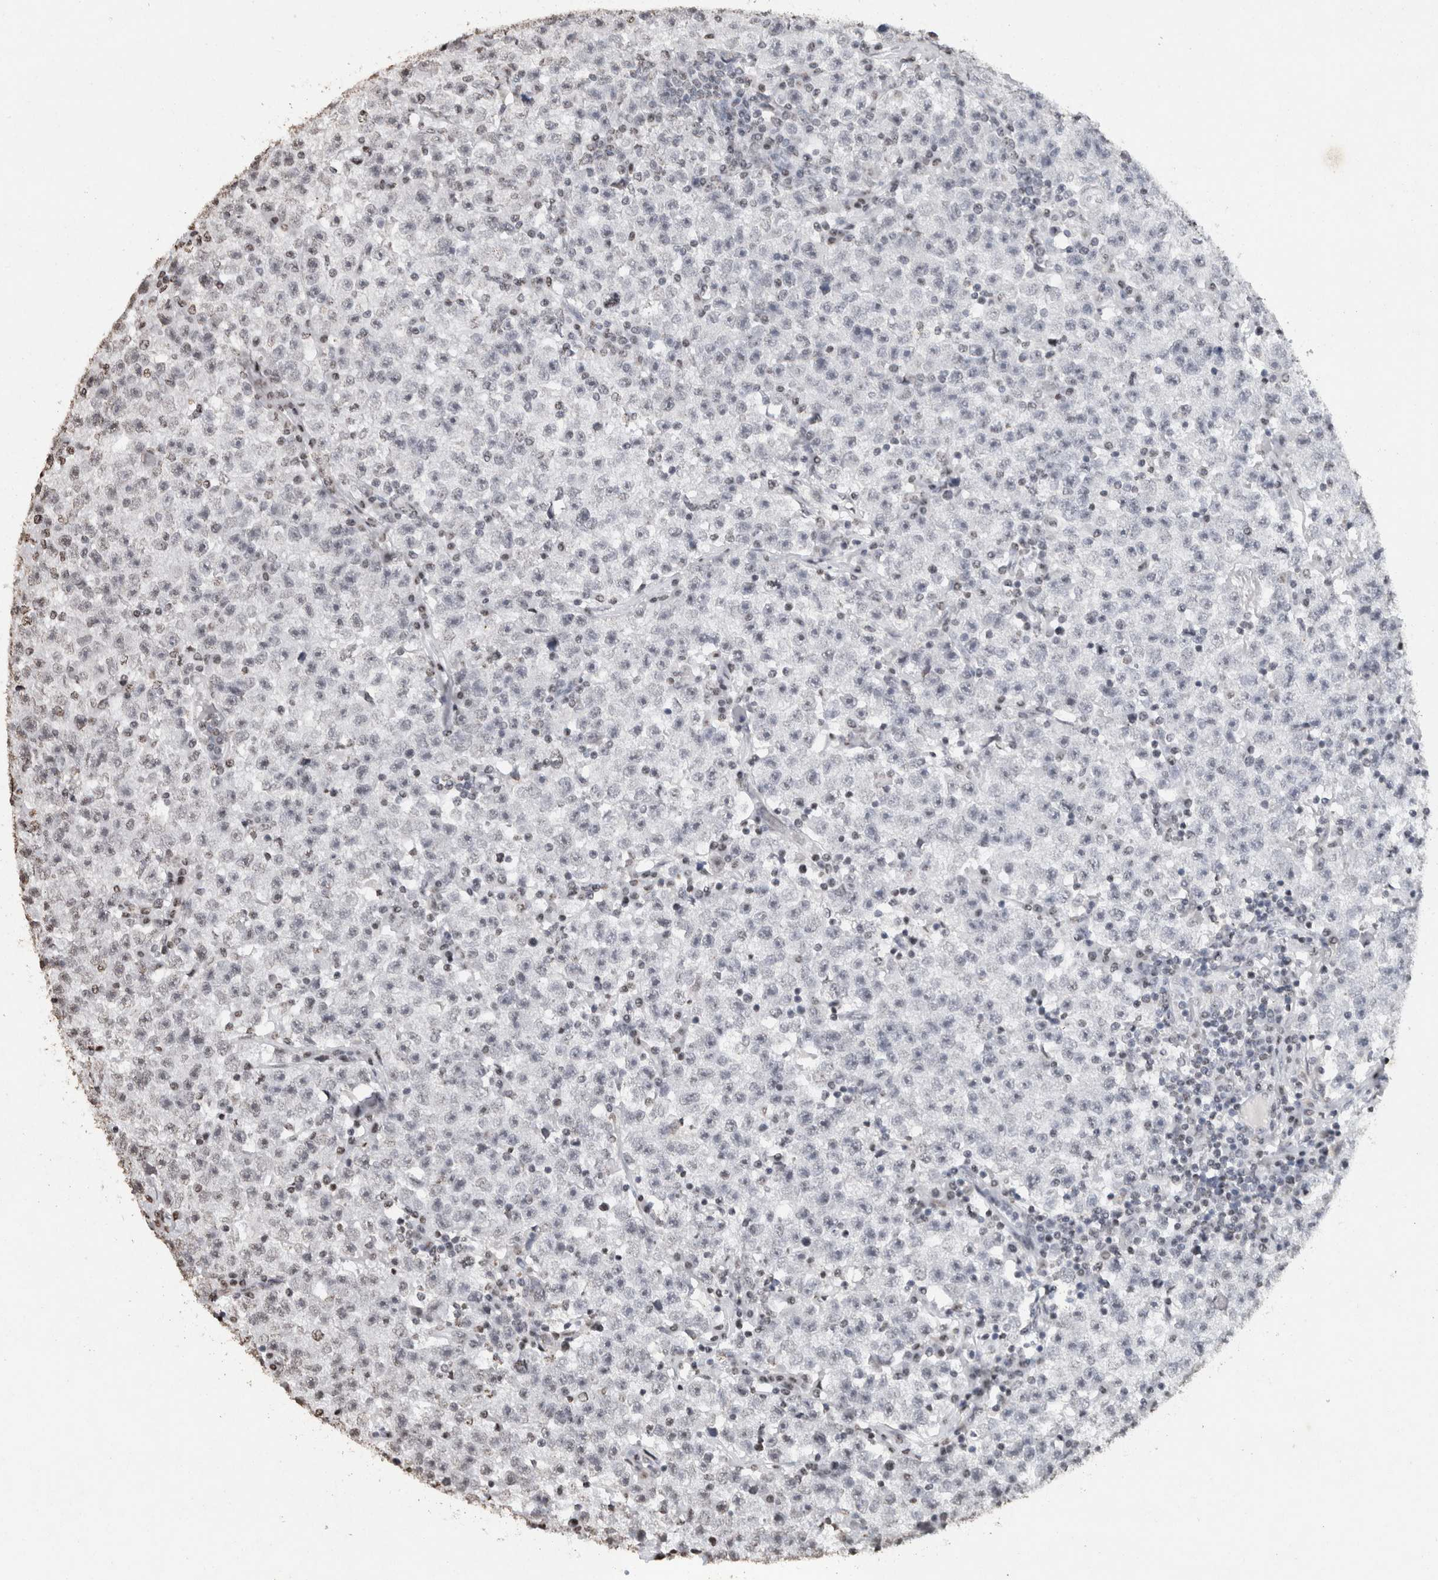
{"staining": {"intensity": "negative", "quantity": "none", "location": "none"}, "tissue": "testis cancer", "cell_type": "Tumor cells", "image_type": "cancer", "snomed": [{"axis": "morphology", "description": "Seminoma, NOS"}, {"axis": "topography", "description": "Testis"}], "caption": "Image shows no protein positivity in tumor cells of testis cancer (seminoma) tissue.", "gene": "CNTN1", "patient": {"sex": "male", "age": 22}}